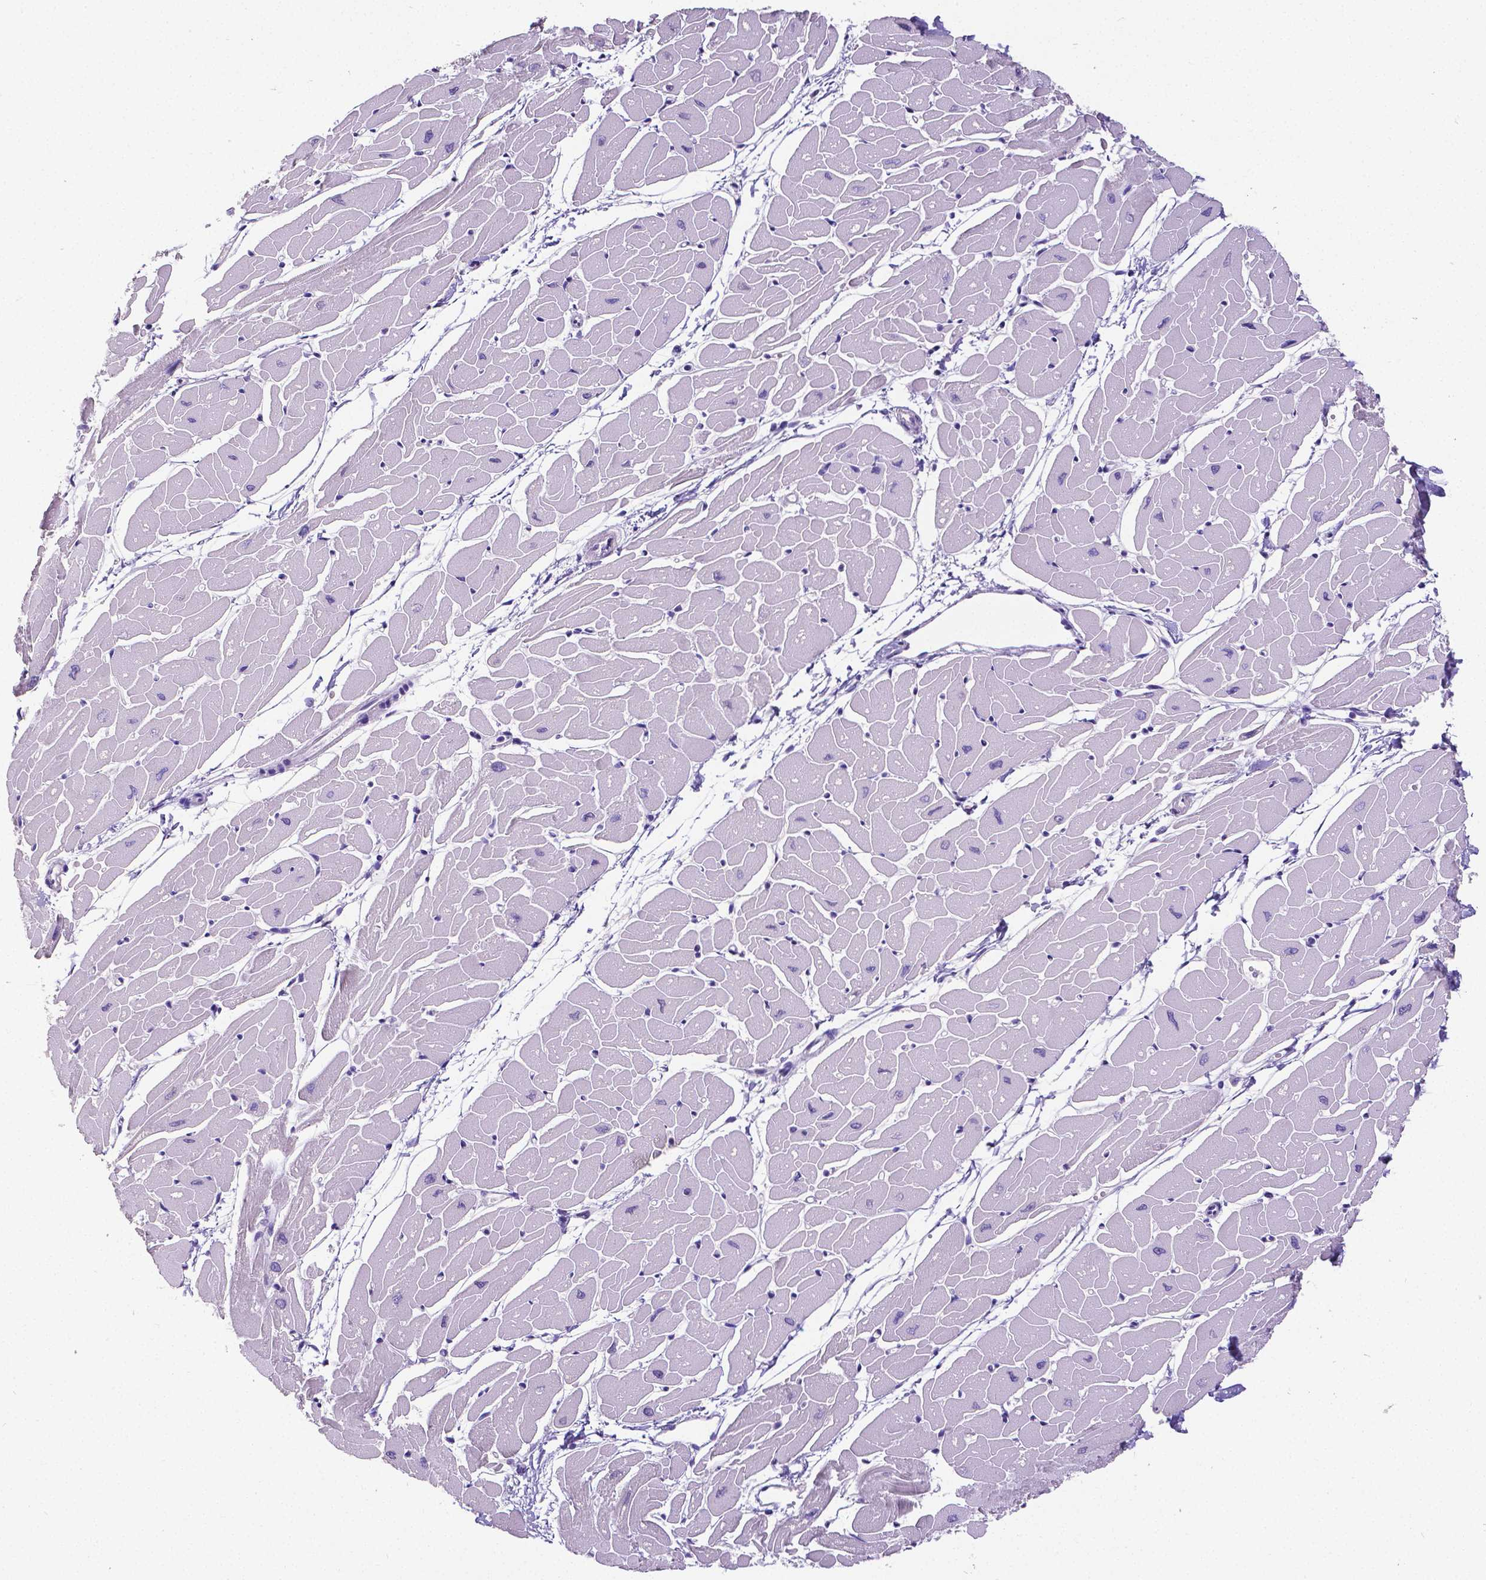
{"staining": {"intensity": "negative", "quantity": "none", "location": "none"}, "tissue": "heart muscle", "cell_type": "Cardiomyocytes", "image_type": "normal", "snomed": [{"axis": "morphology", "description": "Normal tissue, NOS"}, {"axis": "topography", "description": "Heart"}], "caption": "IHC of benign human heart muscle shows no positivity in cardiomyocytes.", "gene": "SATB2", "patient": {"sex": "male", "age": 57}}